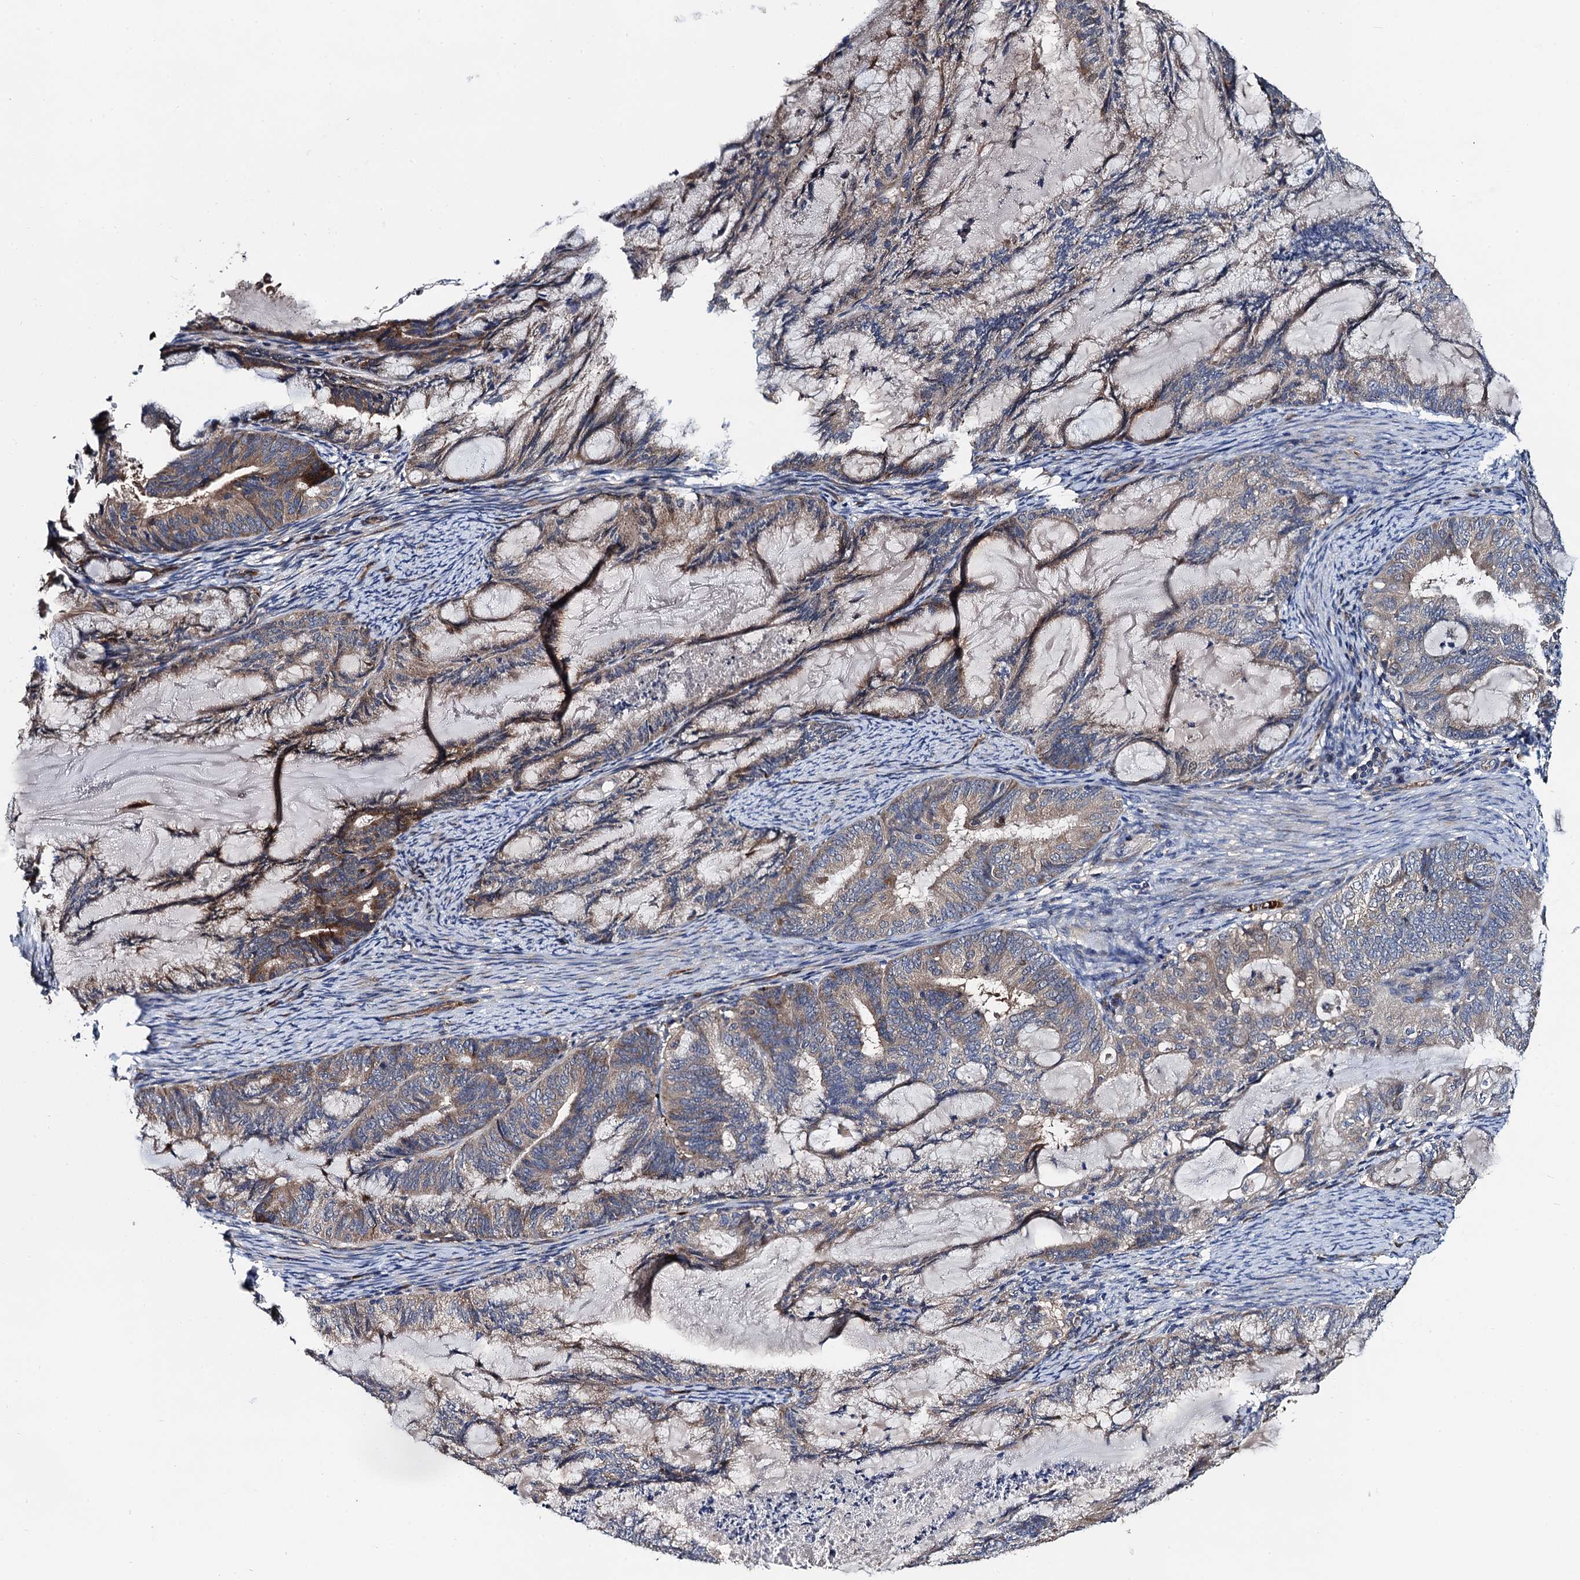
{"staining": {"intensity": "weak", "quantity": "<25%", "location": "cytoplasmic/membranous"}, "tissue": "endometrial cancer", "cell_type": "Tumor cells", "image_type": "cancer", "snomed": [{"axis": "morphology", "description": "Adenocarcinoma, NOS"}, {"axis": "topography", "description": "Endometrium"}], "caption": "The immunohistochemistry (IHC) image has no significant positivity in tumor cells of endometrial adenocarcinoma tissue.", "gene": "TRMT112", "patient": {"sex": "female", "age": 86}}